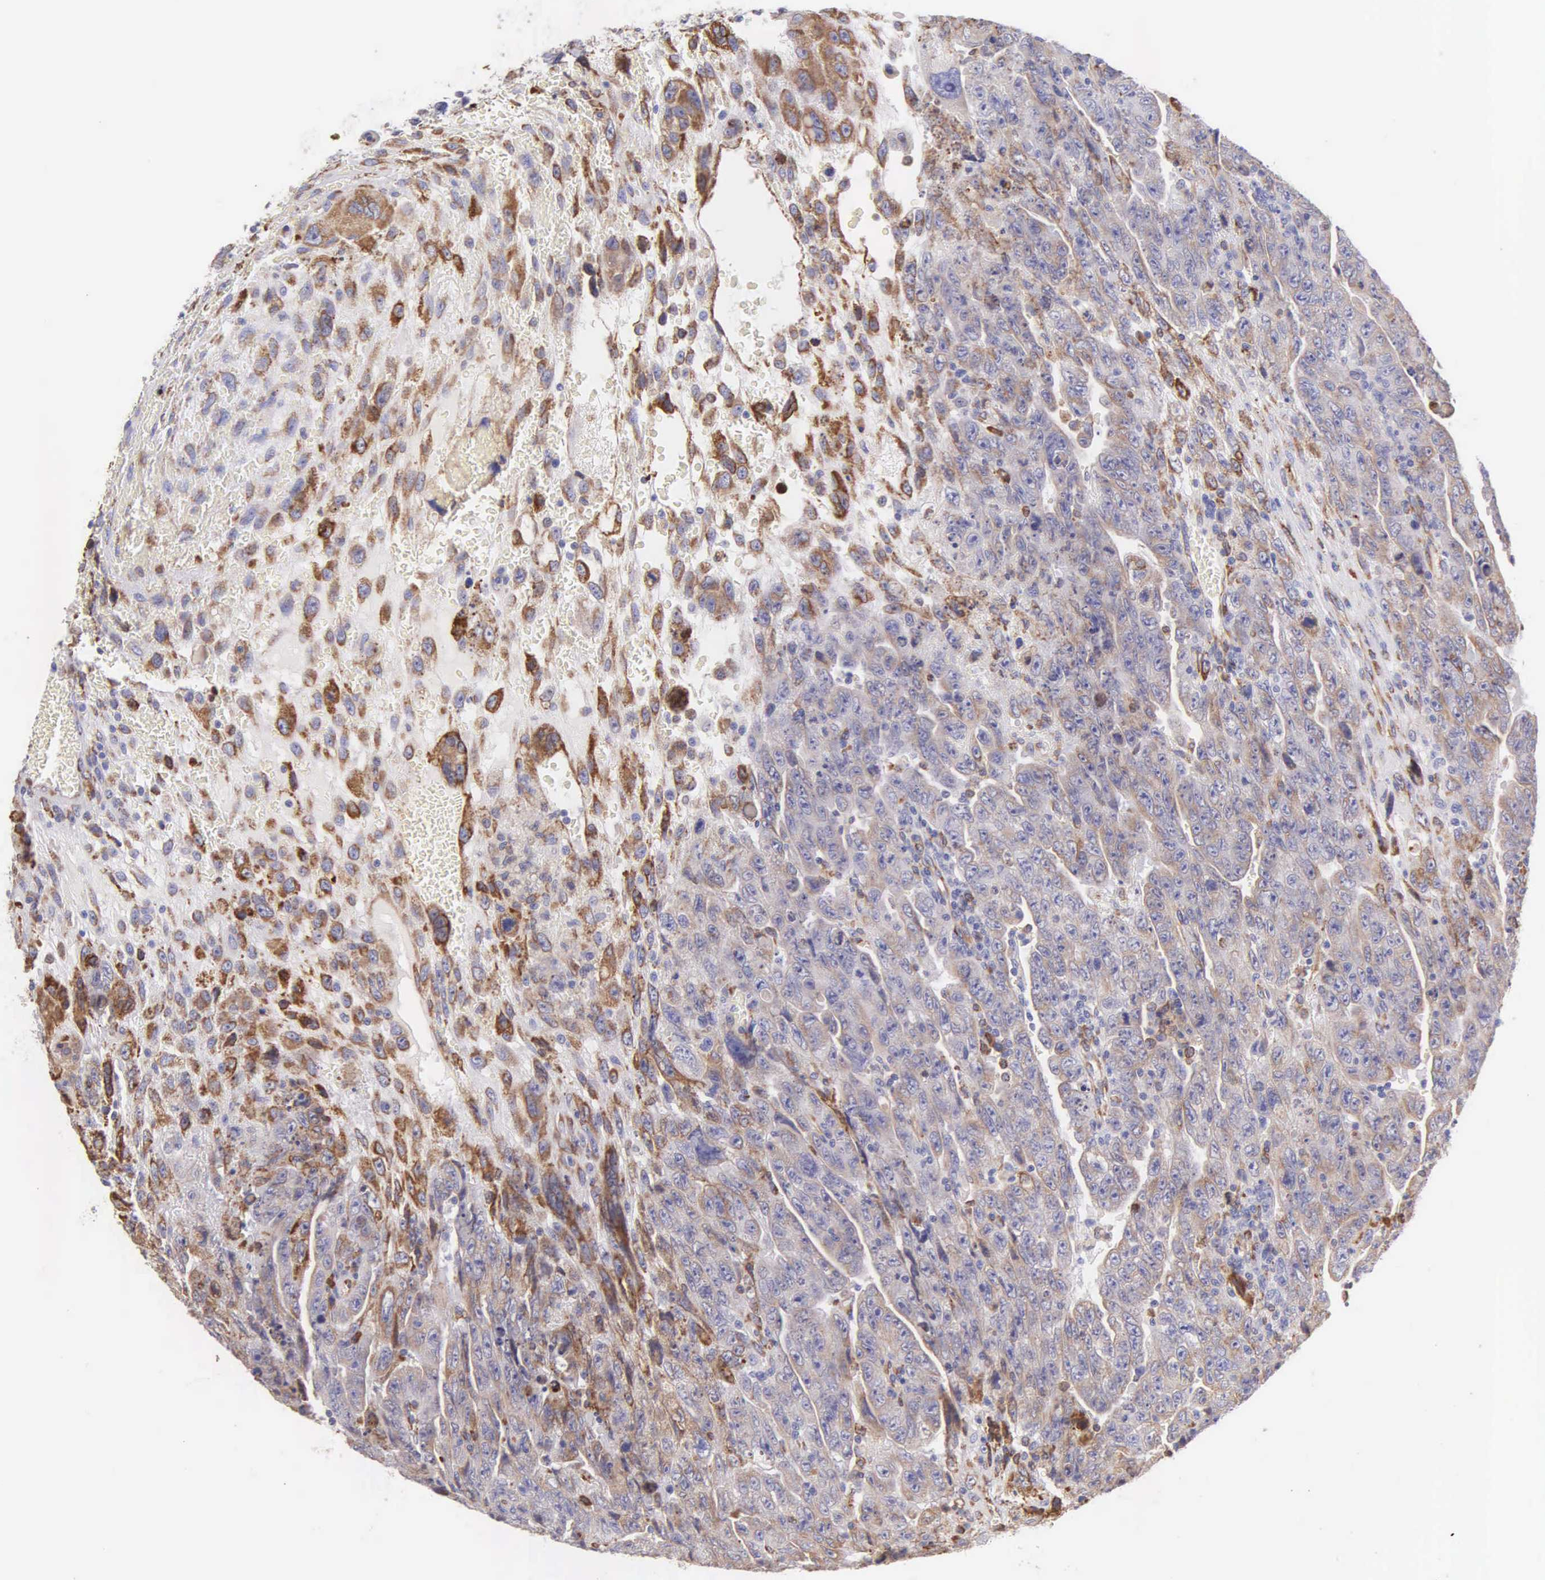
{"staining": {"intensity": "weak", "quantity": "25%-75%", "location": "cytoplasmic/membranous"}, "tissue": "testis cancer", "cell_type": "Tumor cells", "image_type": "cancer", "snomed": [{"axis": "morphology", "description": "Carcinoma, Embryonal, NOS"}, {"axis": "topography", "description": "Testis"}], "caption": "IHC image of testis cancer (embryonal carcinoma) stained for a protein (brown), which reveals low levels of weak cytoplasmic/membranous positivity in approximately 25%-75% of tumor cells.", "gene": "CKAP4", "patient": {"sex": "male", "age": 28}}